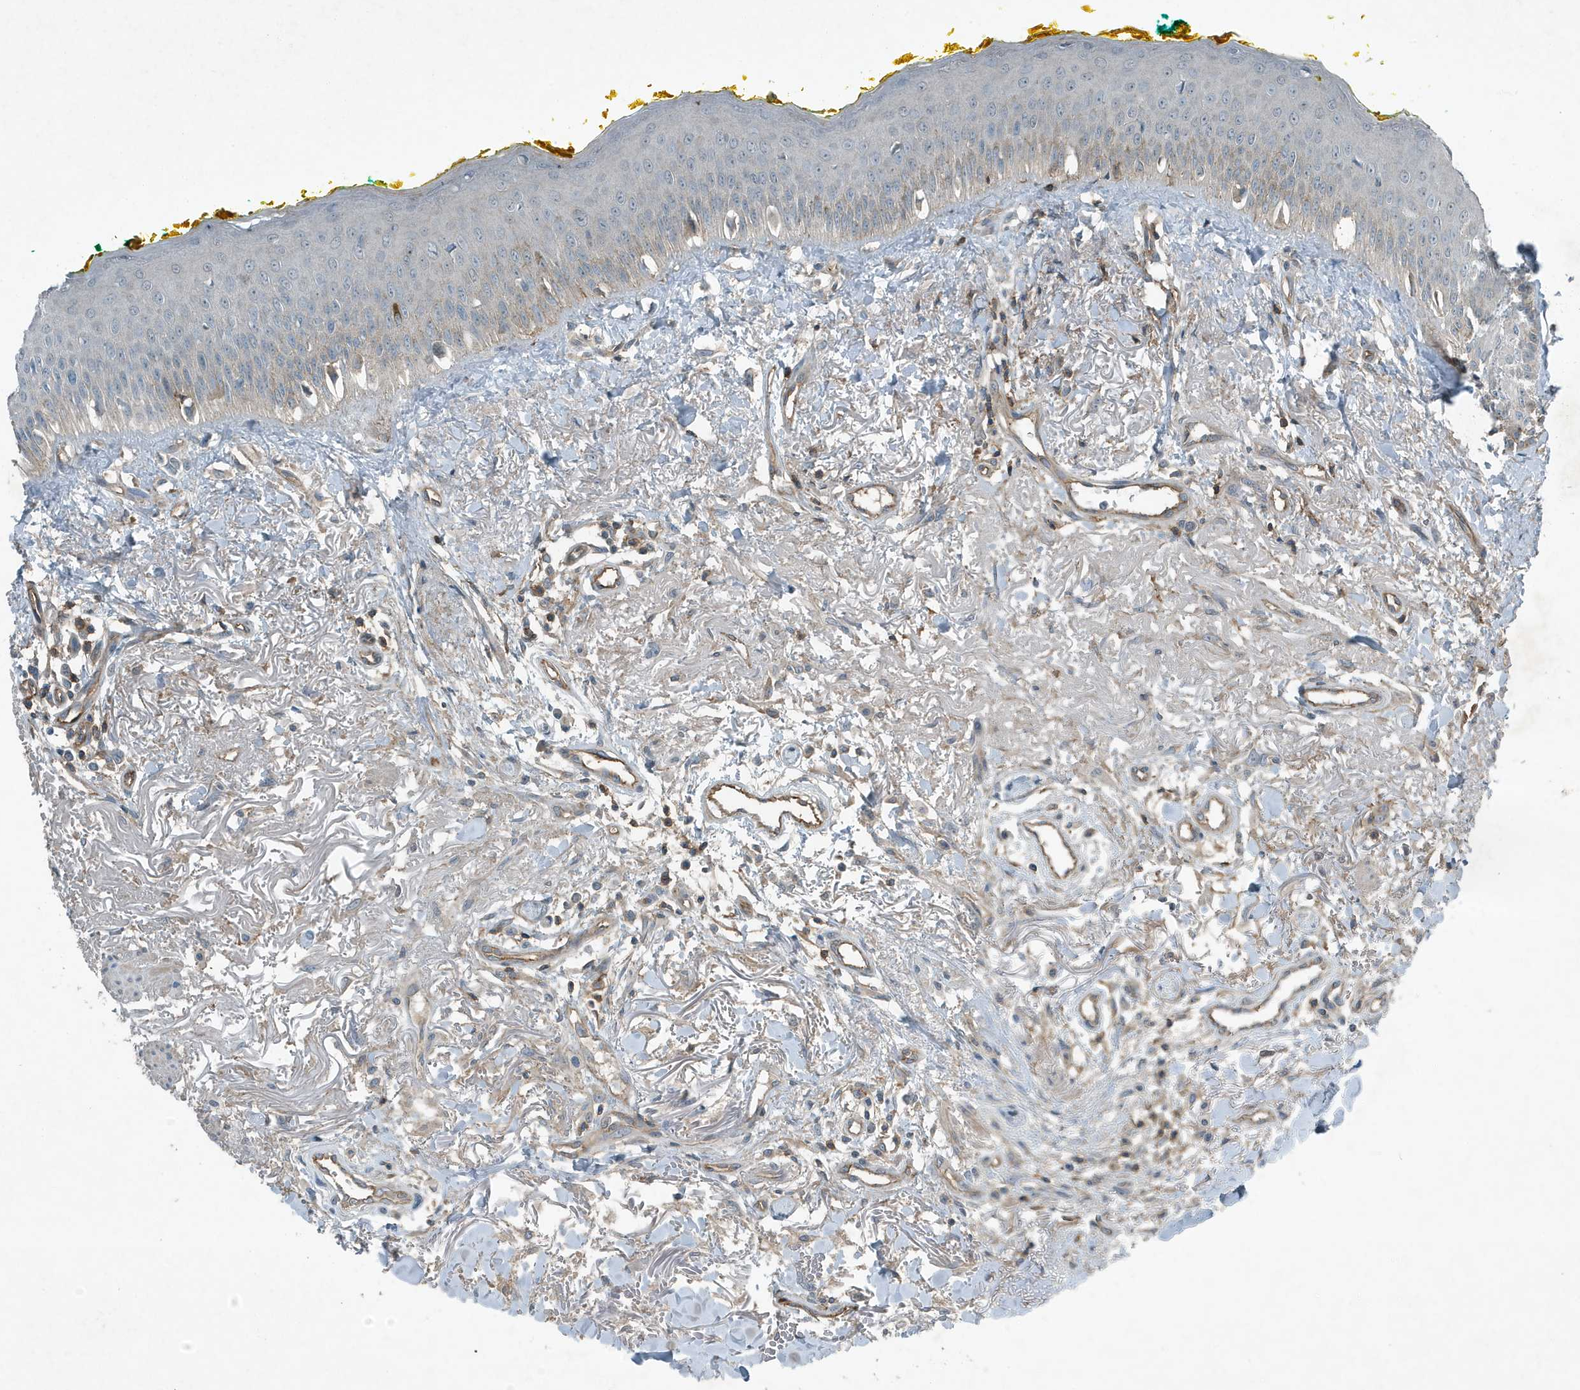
{"staining": {"intensity": "weak", "quantity": "<25%", "location": "cytoplasmic/membranous"}, "tissue": "oral mucosa", "cell_type": "Squamous epithelial cells", "image_type": "normal", "snomed": [{"axis": "morphology", "description": "Normal tissue, NOS"}, {"axis": "topography", "description": "Oral tissue"}], "caption": "Immunohistochemistry photomicrograph of unremarkable oral mucosa: human oral mucosa stained with DAB shows no significant protein staining in squamous epithelial cells.", "gene": "DAPP1", "patient": {"sex": "female", "age": 70}}